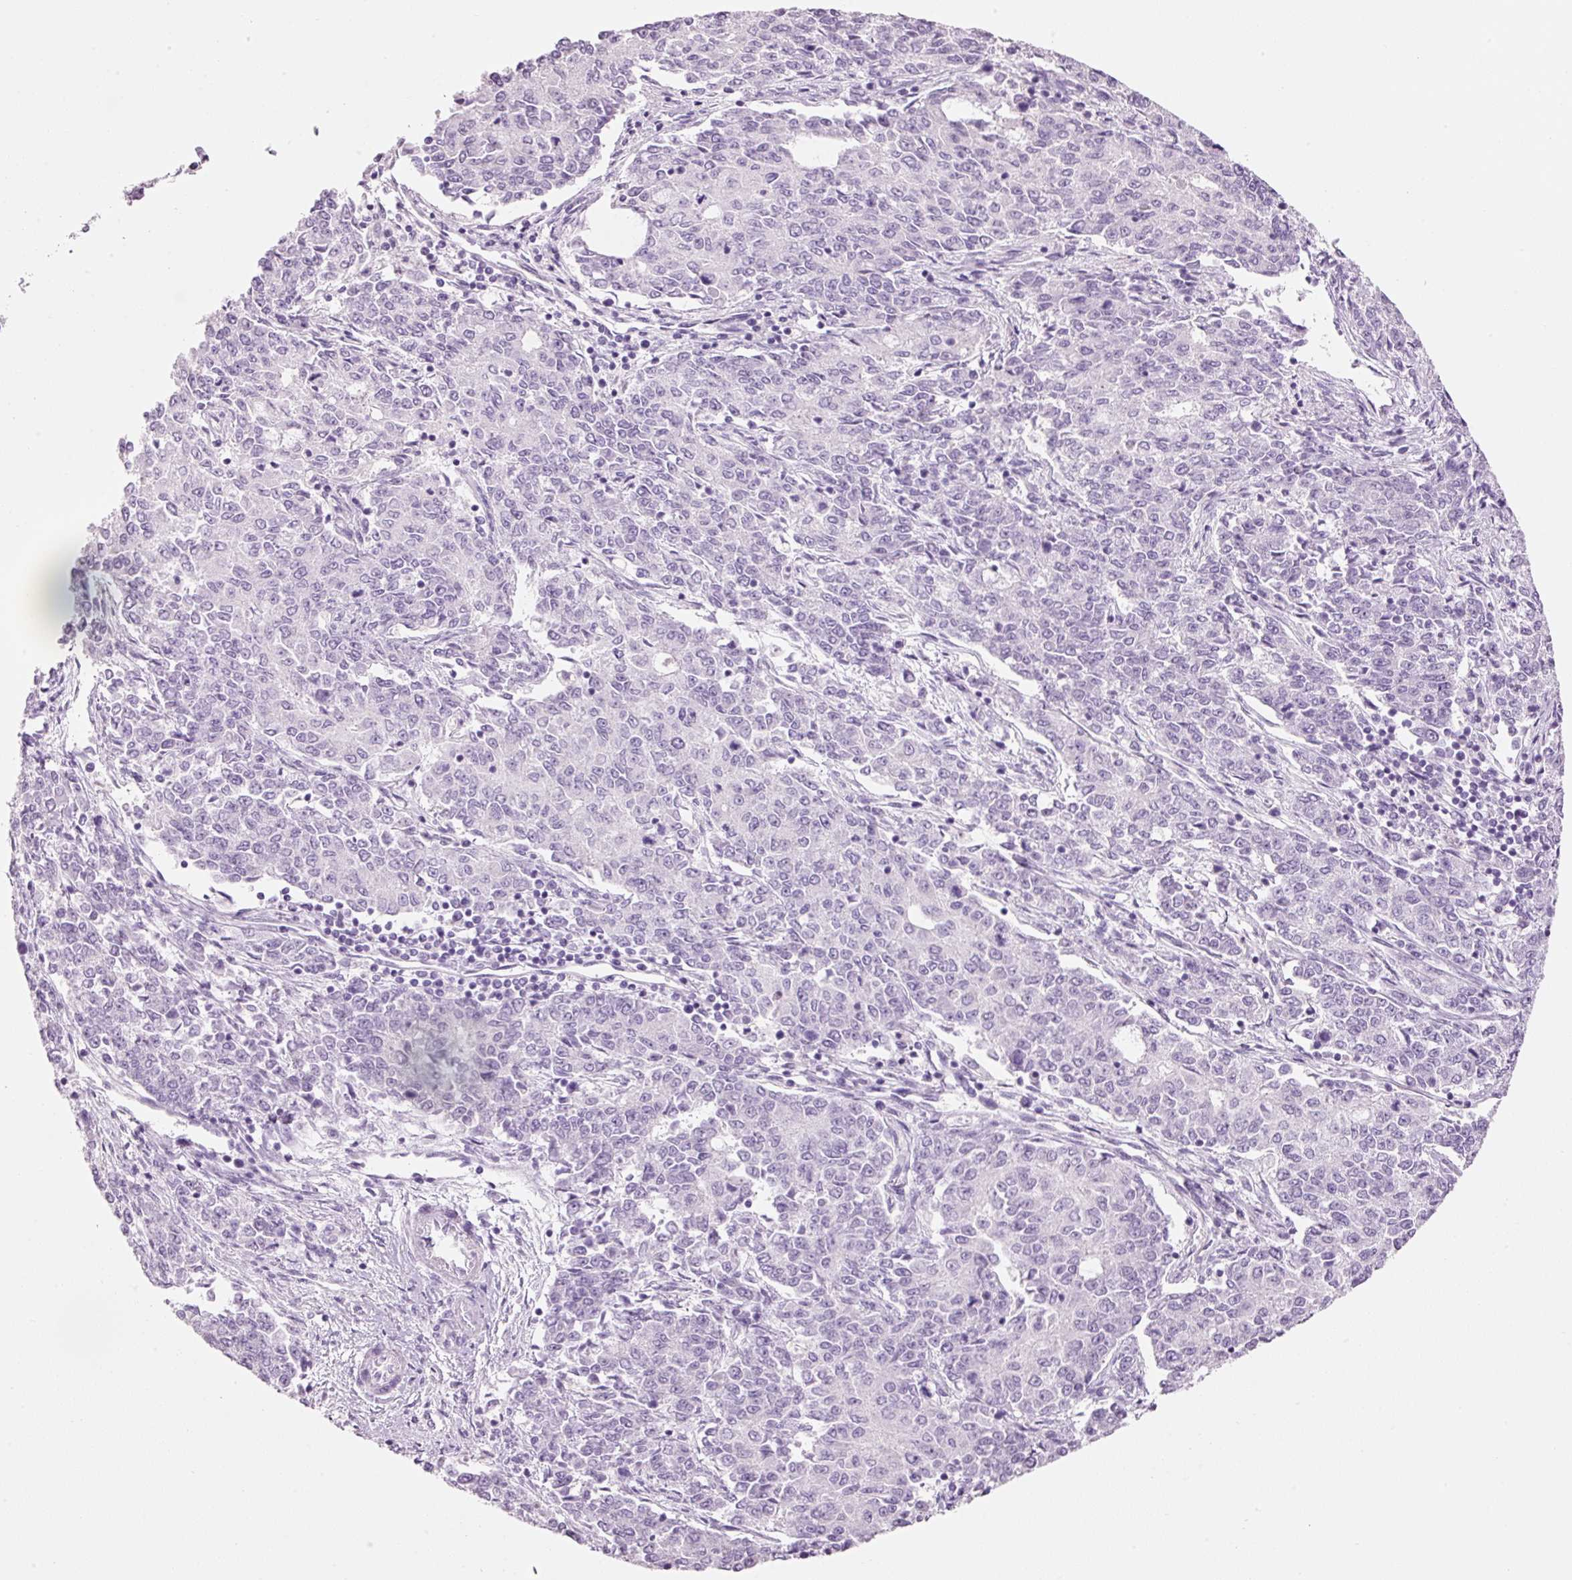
{"staining": {"intensity": "negative", "quantity": "none", "location": "none"}, "tissue": "endometrial cancer", "cell_type": "Tumor cells", "image_type": "cancer", "snomed": [{"axis": "morphology", "description": "Adenocarcinoma, NOS"}, {"axis": "topography", "description": "Endometrium"}], "caption": "IHC image of endometrial cancer stained for a protein (brown), which displays no expression in tumor cells. The staining is performed using DAB brown chromogen with nuclei counter-stained in using hematoxylin.", "gene": "CMA1", "patient": {"sex": "female", "age": 50}}